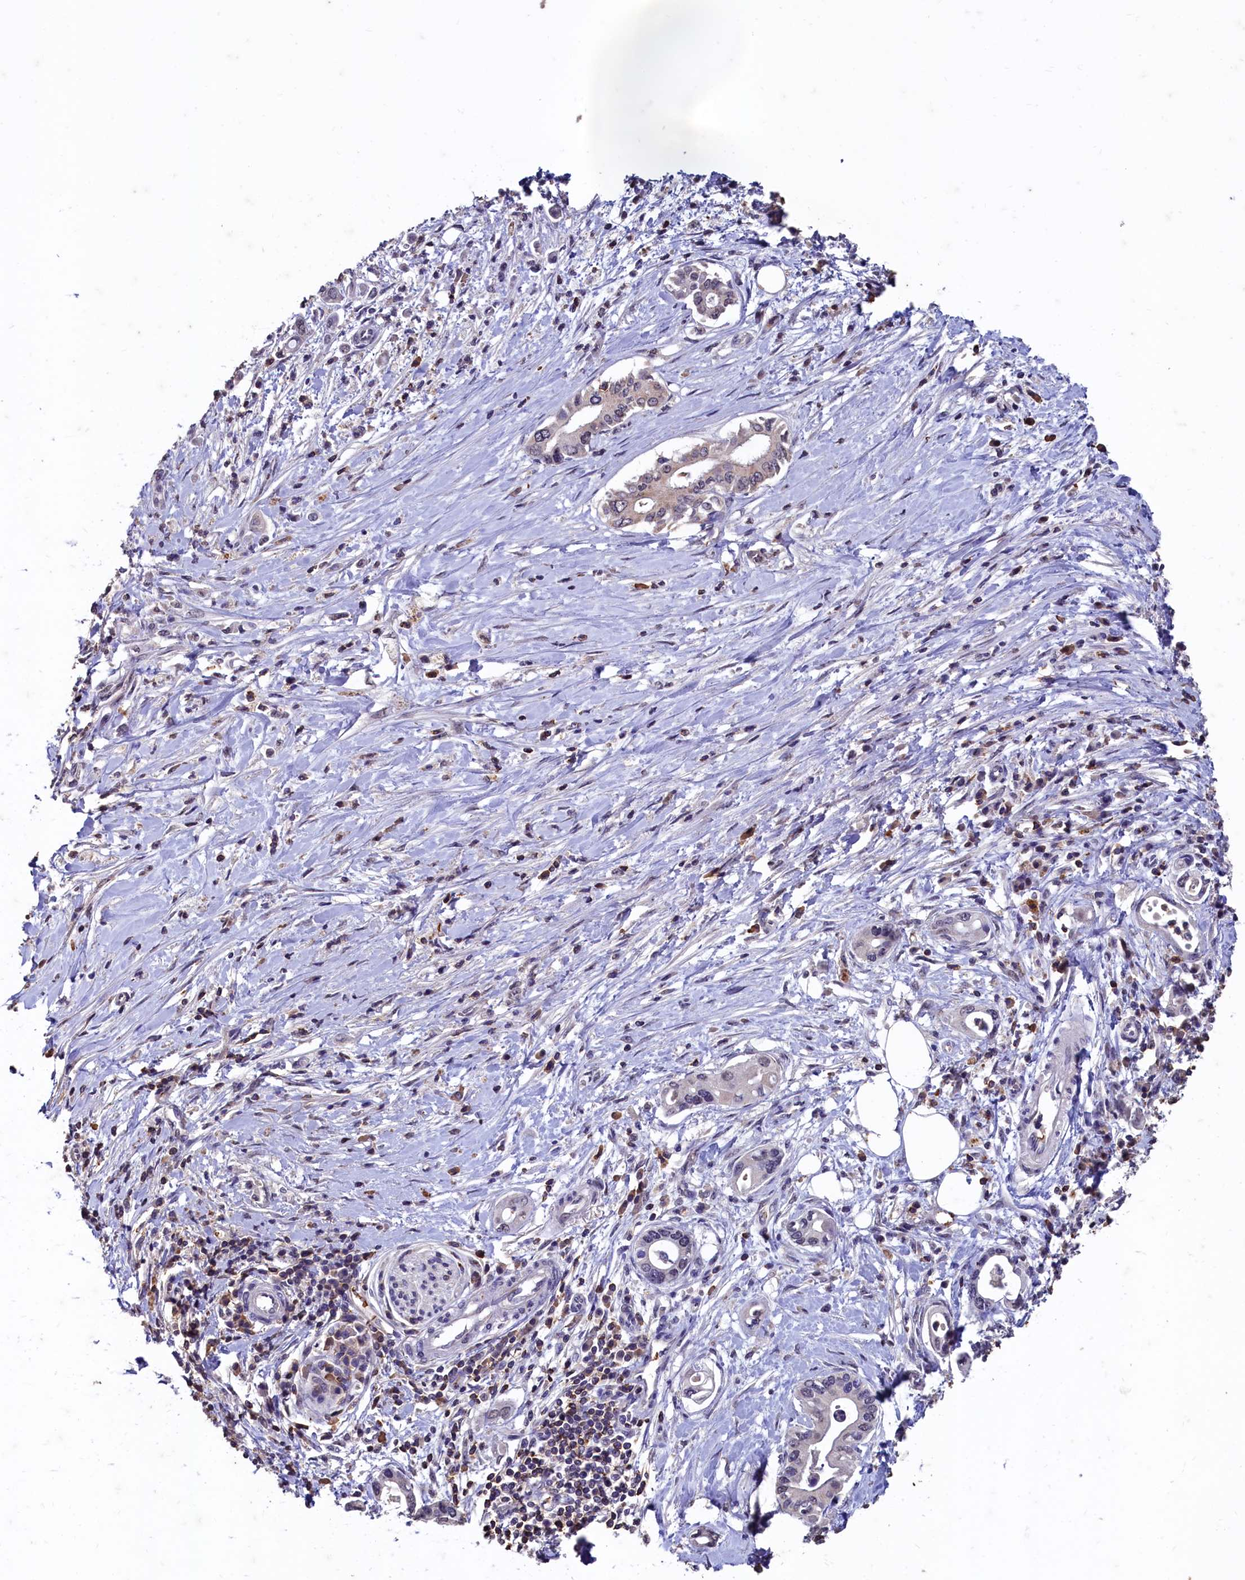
{"staining": {"intensity": "weak", "quantity": "<25%", "location": "cytoplasmic/membranous"}, "tissue": "pancreatic cancer", "cell_type": "Tumor cells", "image_type": "cancer", "snomed": [{"axis": "morphology", "description": "Adenocarcinoma, NOS"}, {"axis": "topography", "description": "Pancreas"}], "caption": "The photomicrograph shows no staining of tumor cells in pancreatic cancer.", "gene": "CSTPP1", "patient": {"sex": "female", "age": 66}}